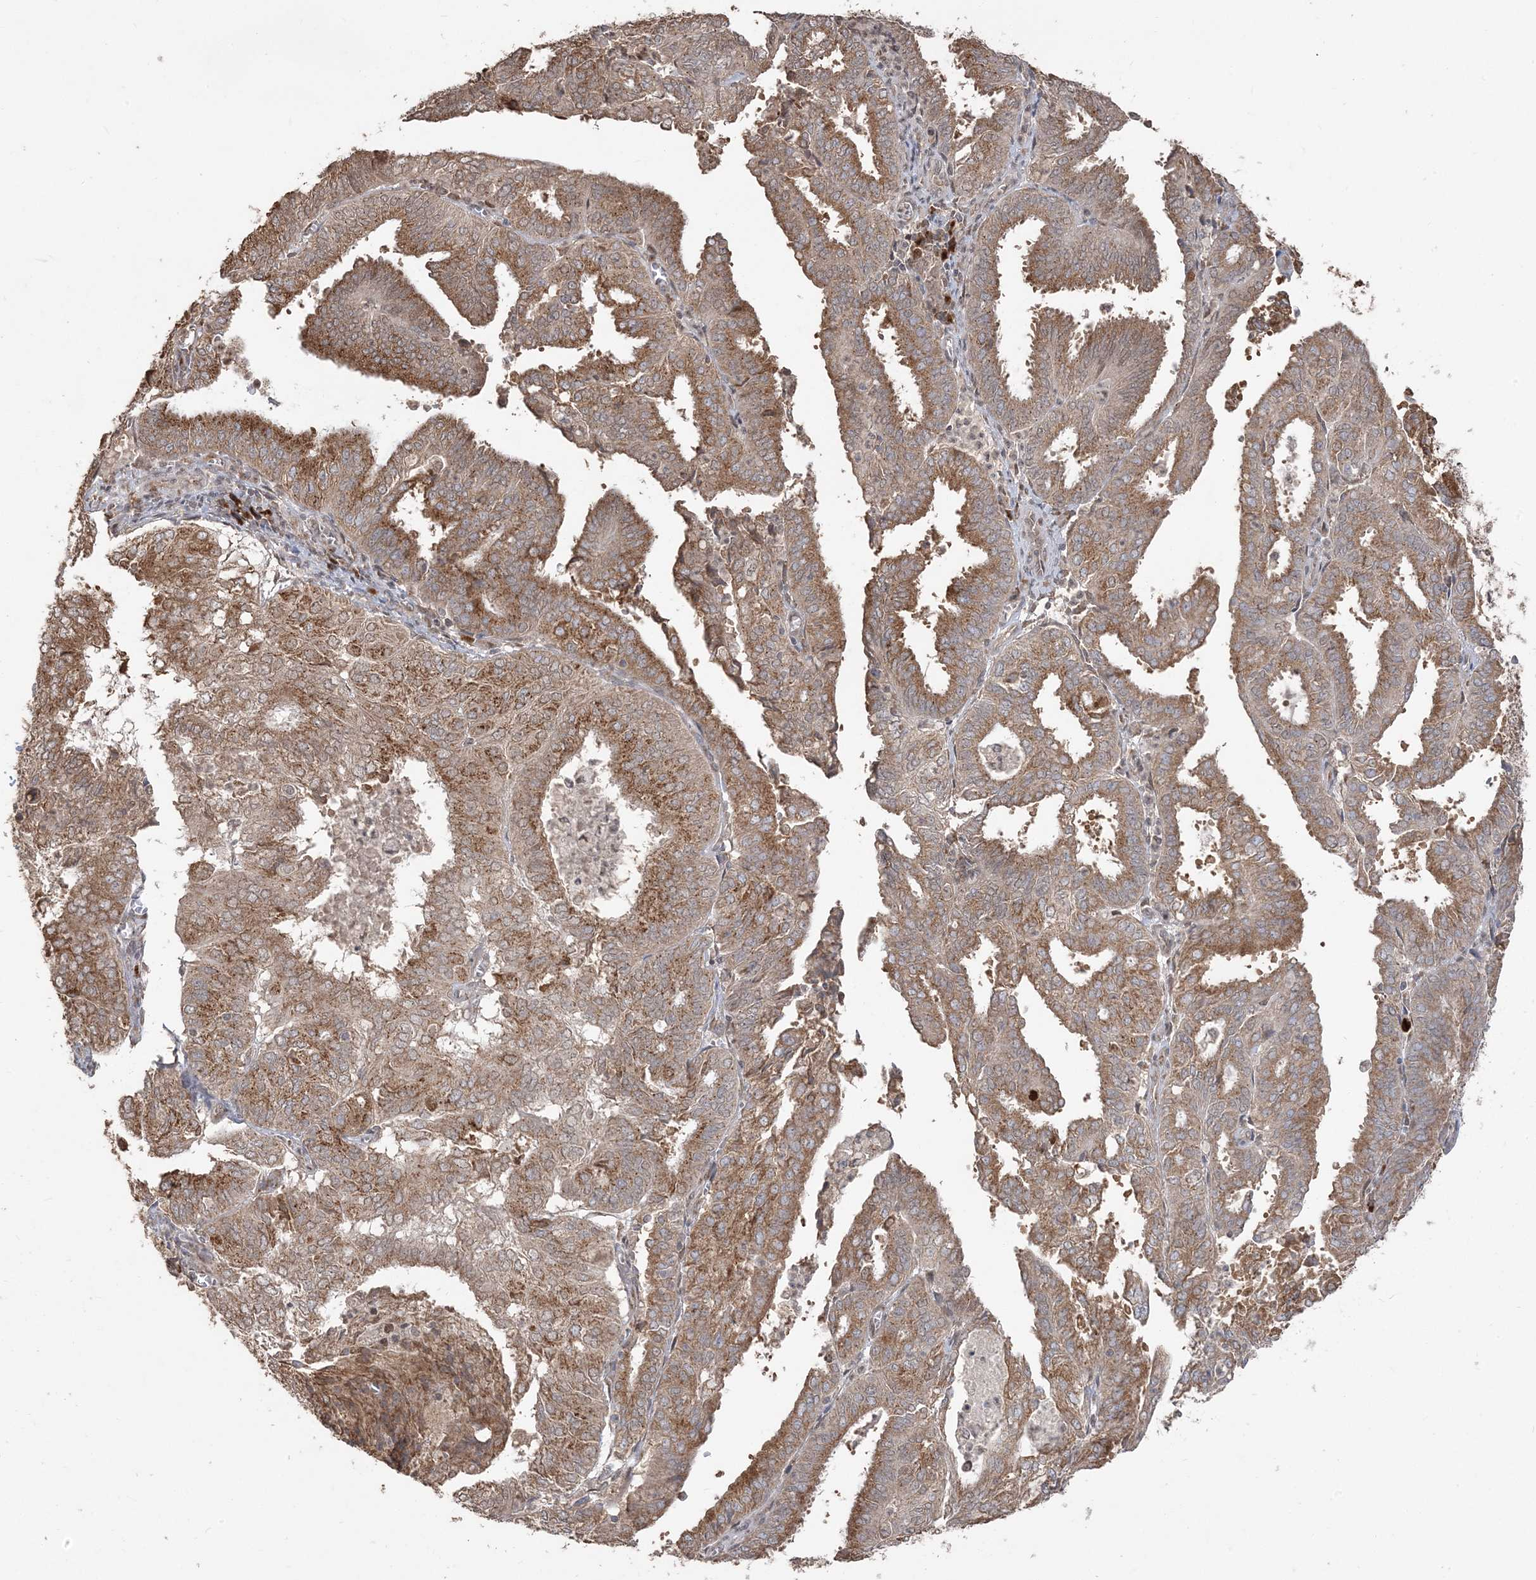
{"staining": {"intensity": "moderate", "quantity": ">75%", "location": "cytoplasmic/membranous"}, "tissue": "endometrial cancer", "cell_type": "Tumor cells", "image_type": "cancer", "snomed": [{"axis": "morphology", "description": "Adenocarcinoma, NOS"}, {"axis": "topography", "description": "Uterus"}], "caption": "High-power microscopy captured an immunohistochemistry (IHC) micrograph of endometrial cancer, revealing moderate cytoplasmic/membranous expression in about >75% of tumor cells.", "gene": "RER1", "patient": {"sex": "female", "age": 60}}